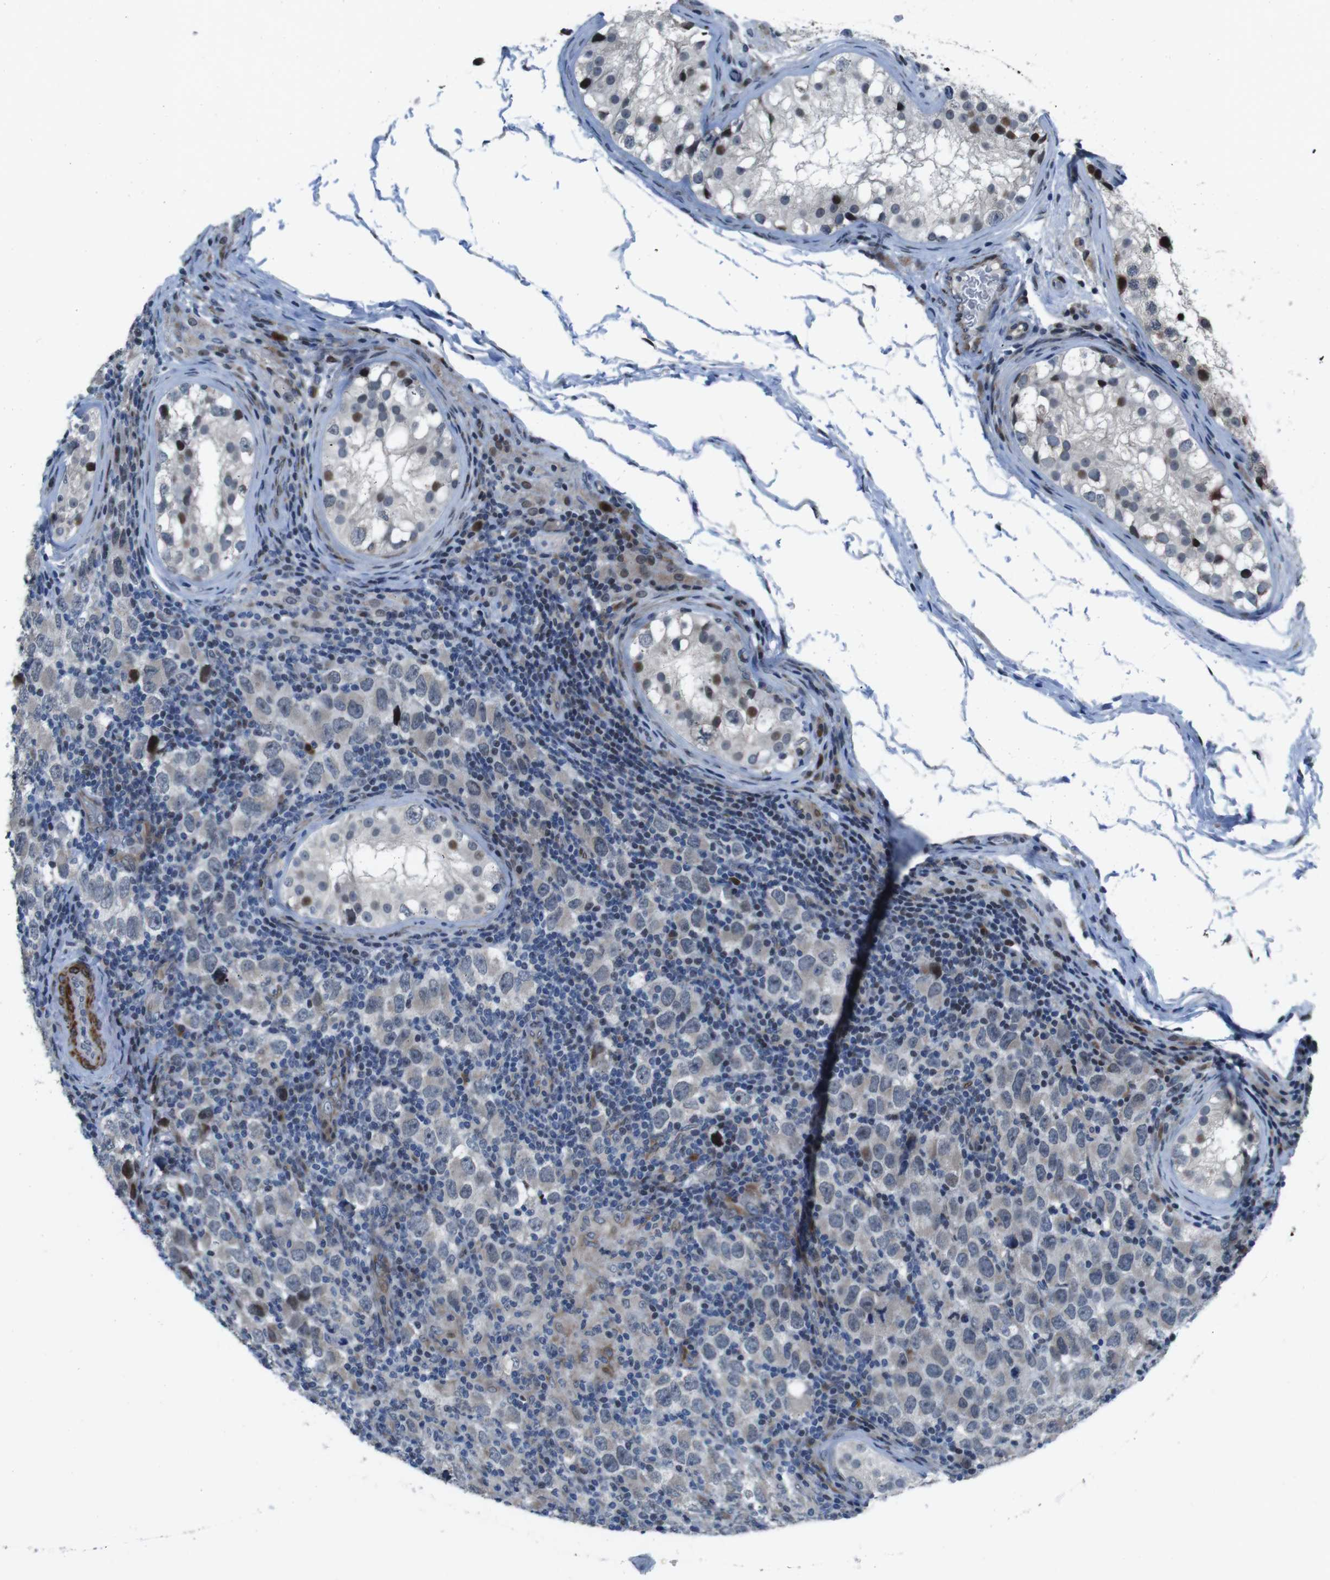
{"staining": {"intensity": "weak", "quantity": "<25%", "location": "nuclear"}, "tissue": "testis cancer", "cell_type": "Tumor cells", "image_type": "cancer", "snomed": [{"axis": "morphology", "description": "Carcinoma, Embryonal, NOS"}, {"axis": "topography", "description": "Testis"}], "caption": "Tumor cells are negative for protein expression in human testis cancer (embryonal carcinoma).", "gene": "PBRM1", "patient": {"sex": "male", "age": 21}}